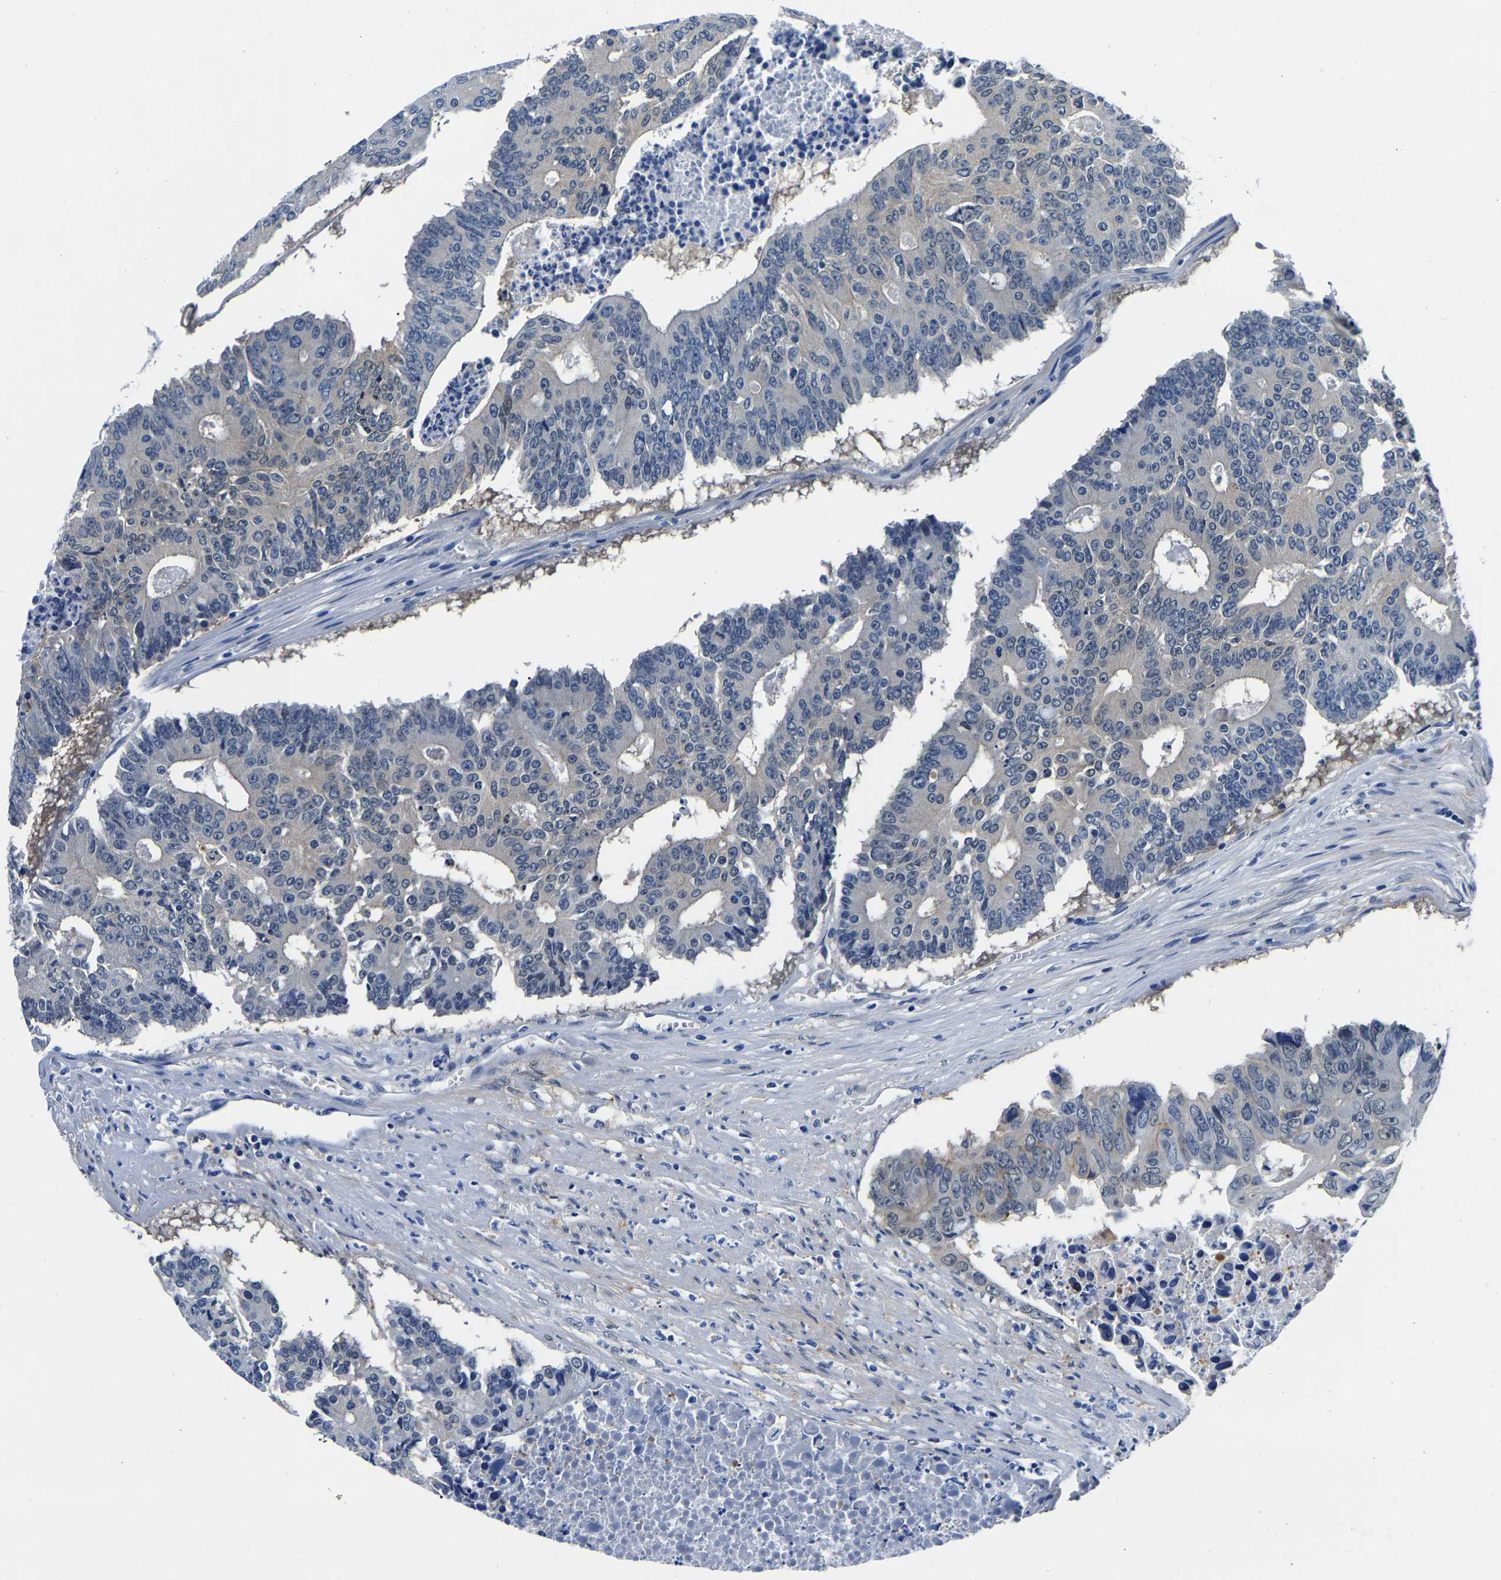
{"staining": {"intensity": "negative", "quantity": "none", "location": "none"}, "tissue": "colorectal cancer", "cell_type": "Tumor cells", "image_type": "cancer", "snomed": [{"axis": "morphology", "description": "Adenocarcinoma, NOS"}, {"axis": "topography", "description": "Colon"}], "caption": "Immunohistochemistry image of adenocarcinoma (colorectal) stained for a protein (brown), which reveals no expression in tumor cells.", "gene": "ACO1", "patient": {"sex": "male", "age": 87}}